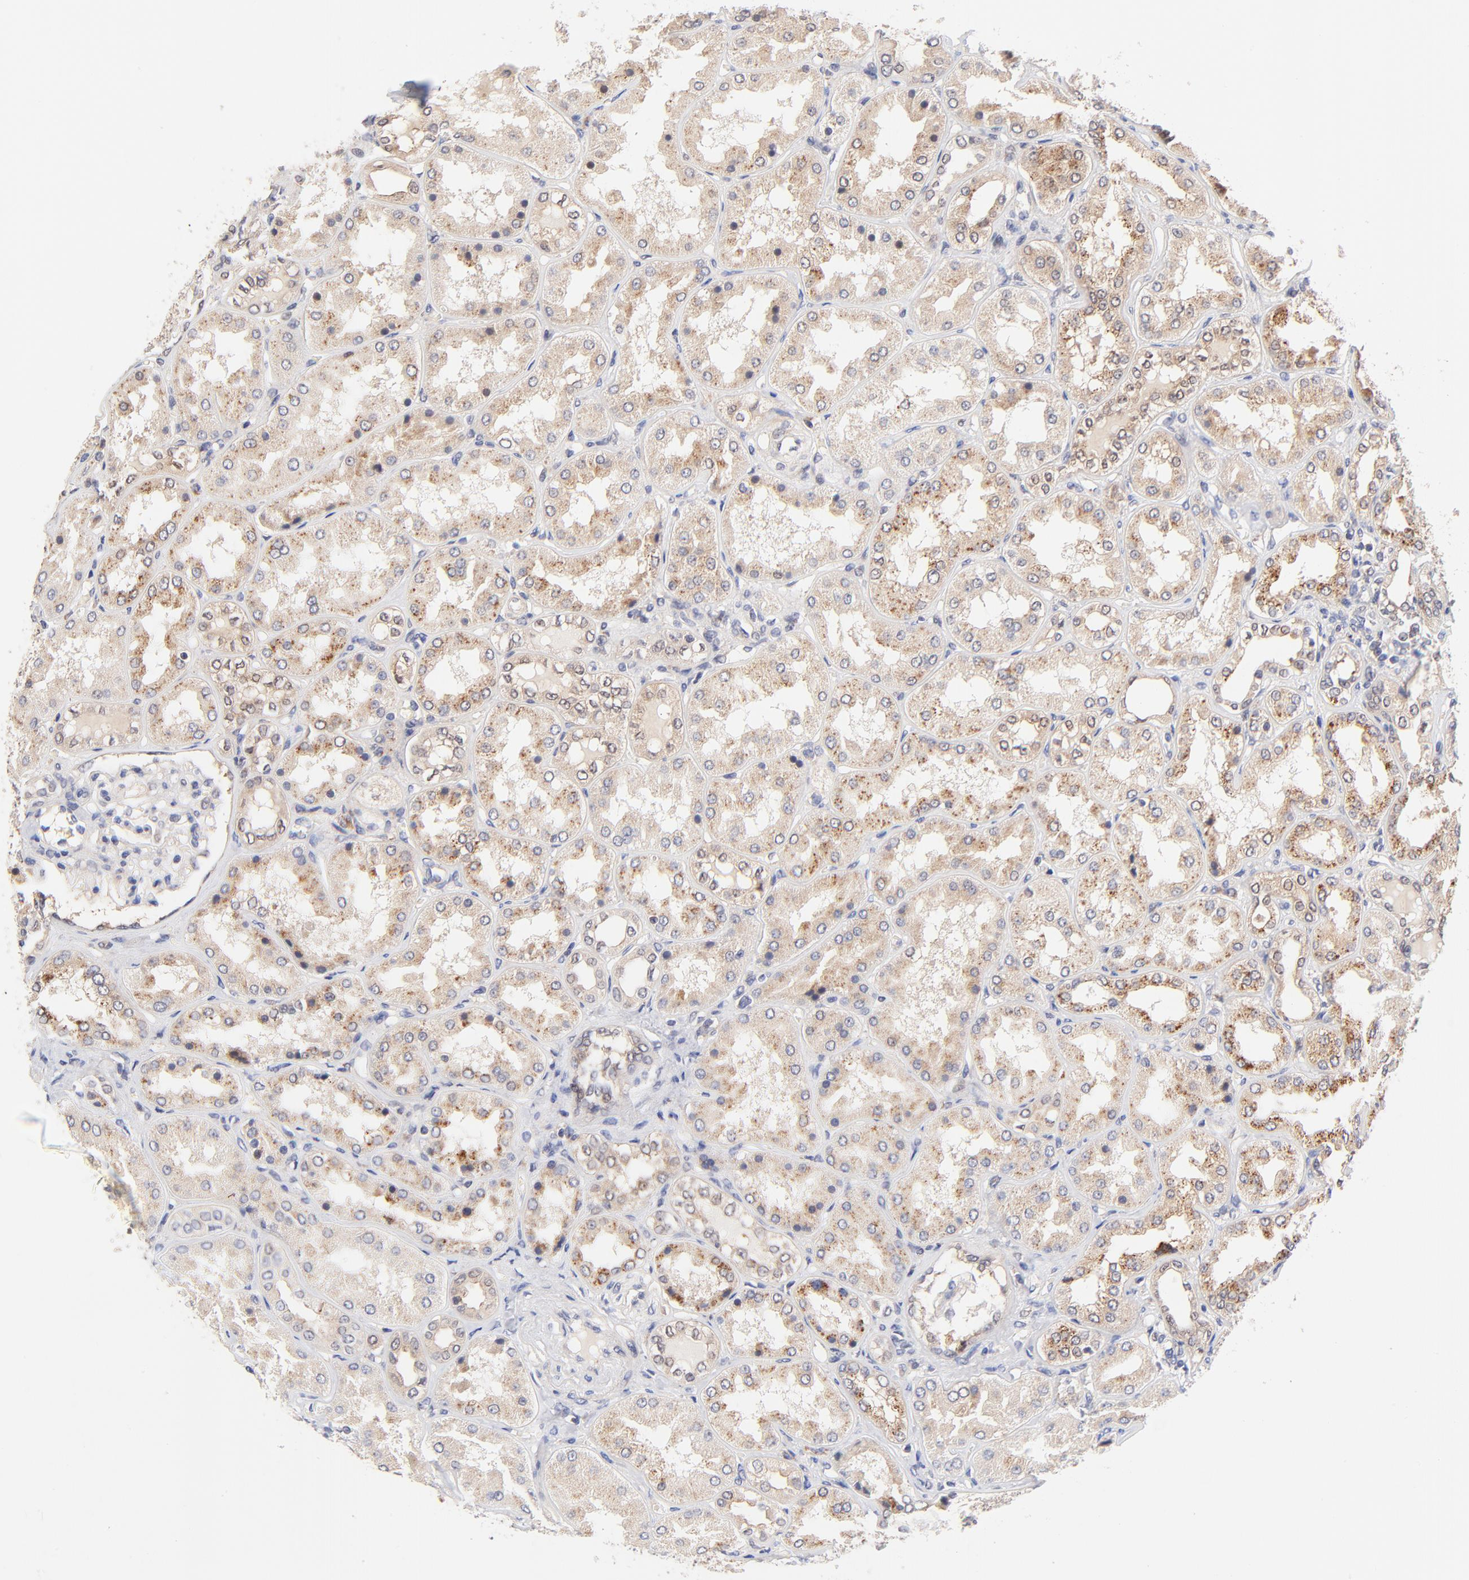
{"staining": {"intensity": "moderate", "quantity": "<25%", "location": "nuclear"}, "tissue": "kidney", "cell_type": "Cells in glomeruli", "image_type": "normal", "snomed": [{"axis": "morphology", "description": "Normal tissue, NOS"}, {"axis": "topography", "description": "Kidney"}], "caption": "Unremarkable kidney demonstrates moderate nuclear expression in about <25% of cells in glomeruli, visualized by immunohistochemistry. (Brightfield microscopy of DAB IHC at high magnification).", "gene": "TXNL1", "patient": {"sex": "female", "age": 56}}